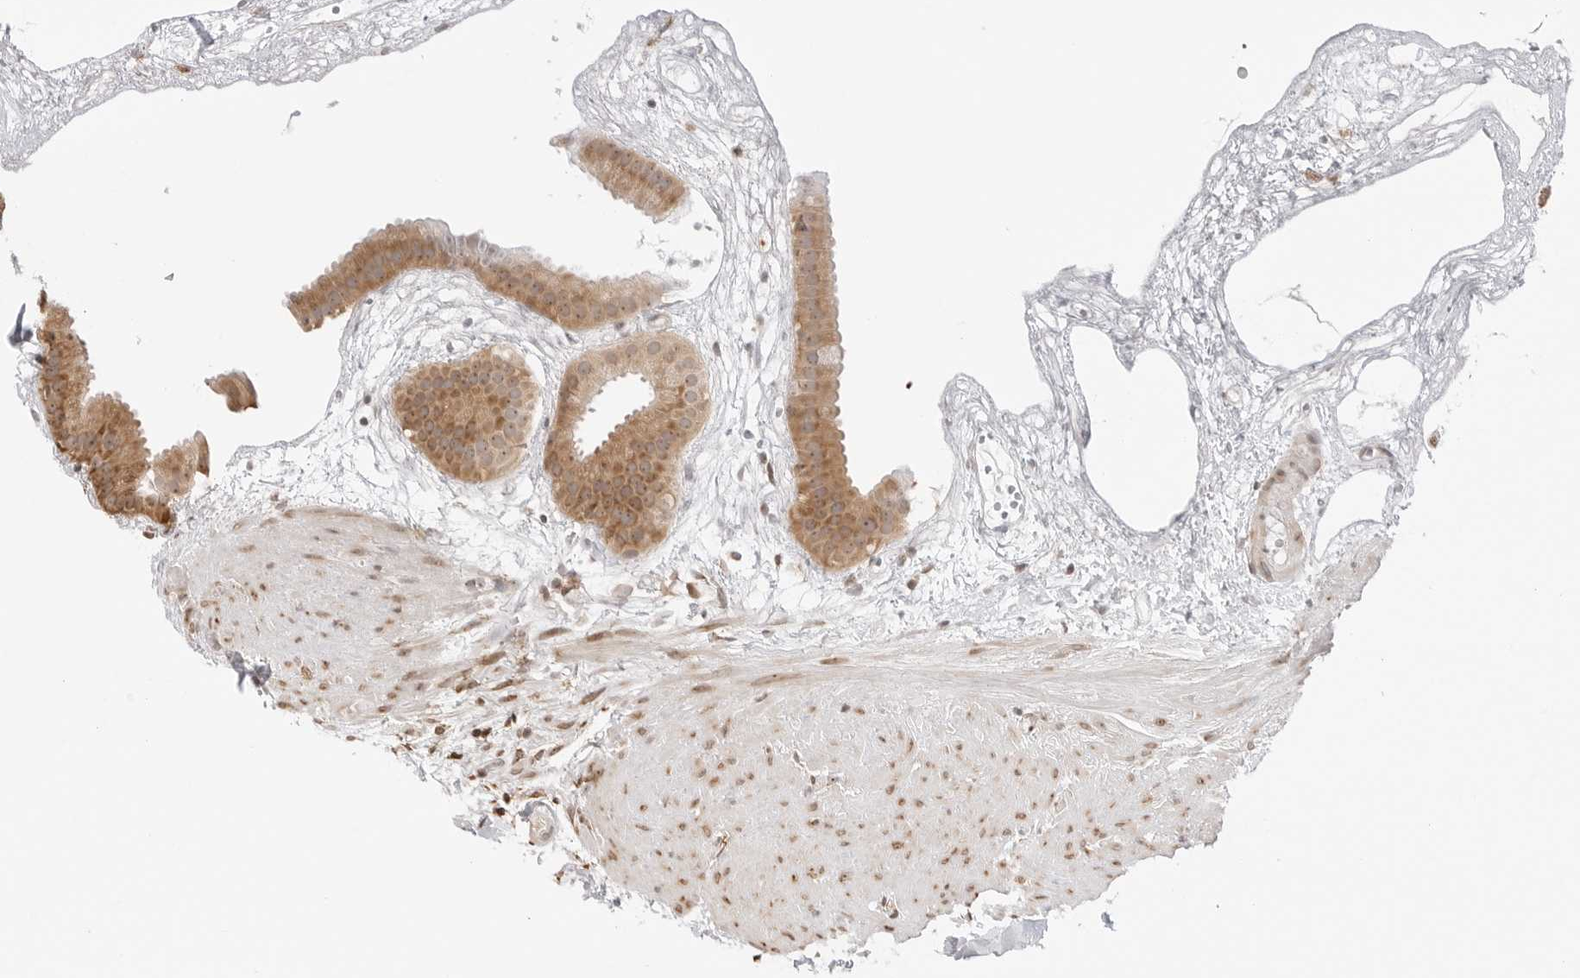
{"staining": {"intensity": "moderate", "quantity": ">75%", "location": "cytoplasmic/membranous,nuclear"}, "tissue": "gallbladder", "cell_type": "Glandular cells", "image_type": "normal", "snomed": [{"axis": "morphology", "description": "Normal tissue, NOS"}, {"axis": "topography", "description": "Gallbladder"}], "caption": "Immunohistochemistry of unremarkable gallbladder exhibits medium levels of moderate cytoplasmic/membranous,nuclear positivity in about >75% of glandular cells.", "gene": "FKBP14", "patient": {"sex": "female", "age": 64}}